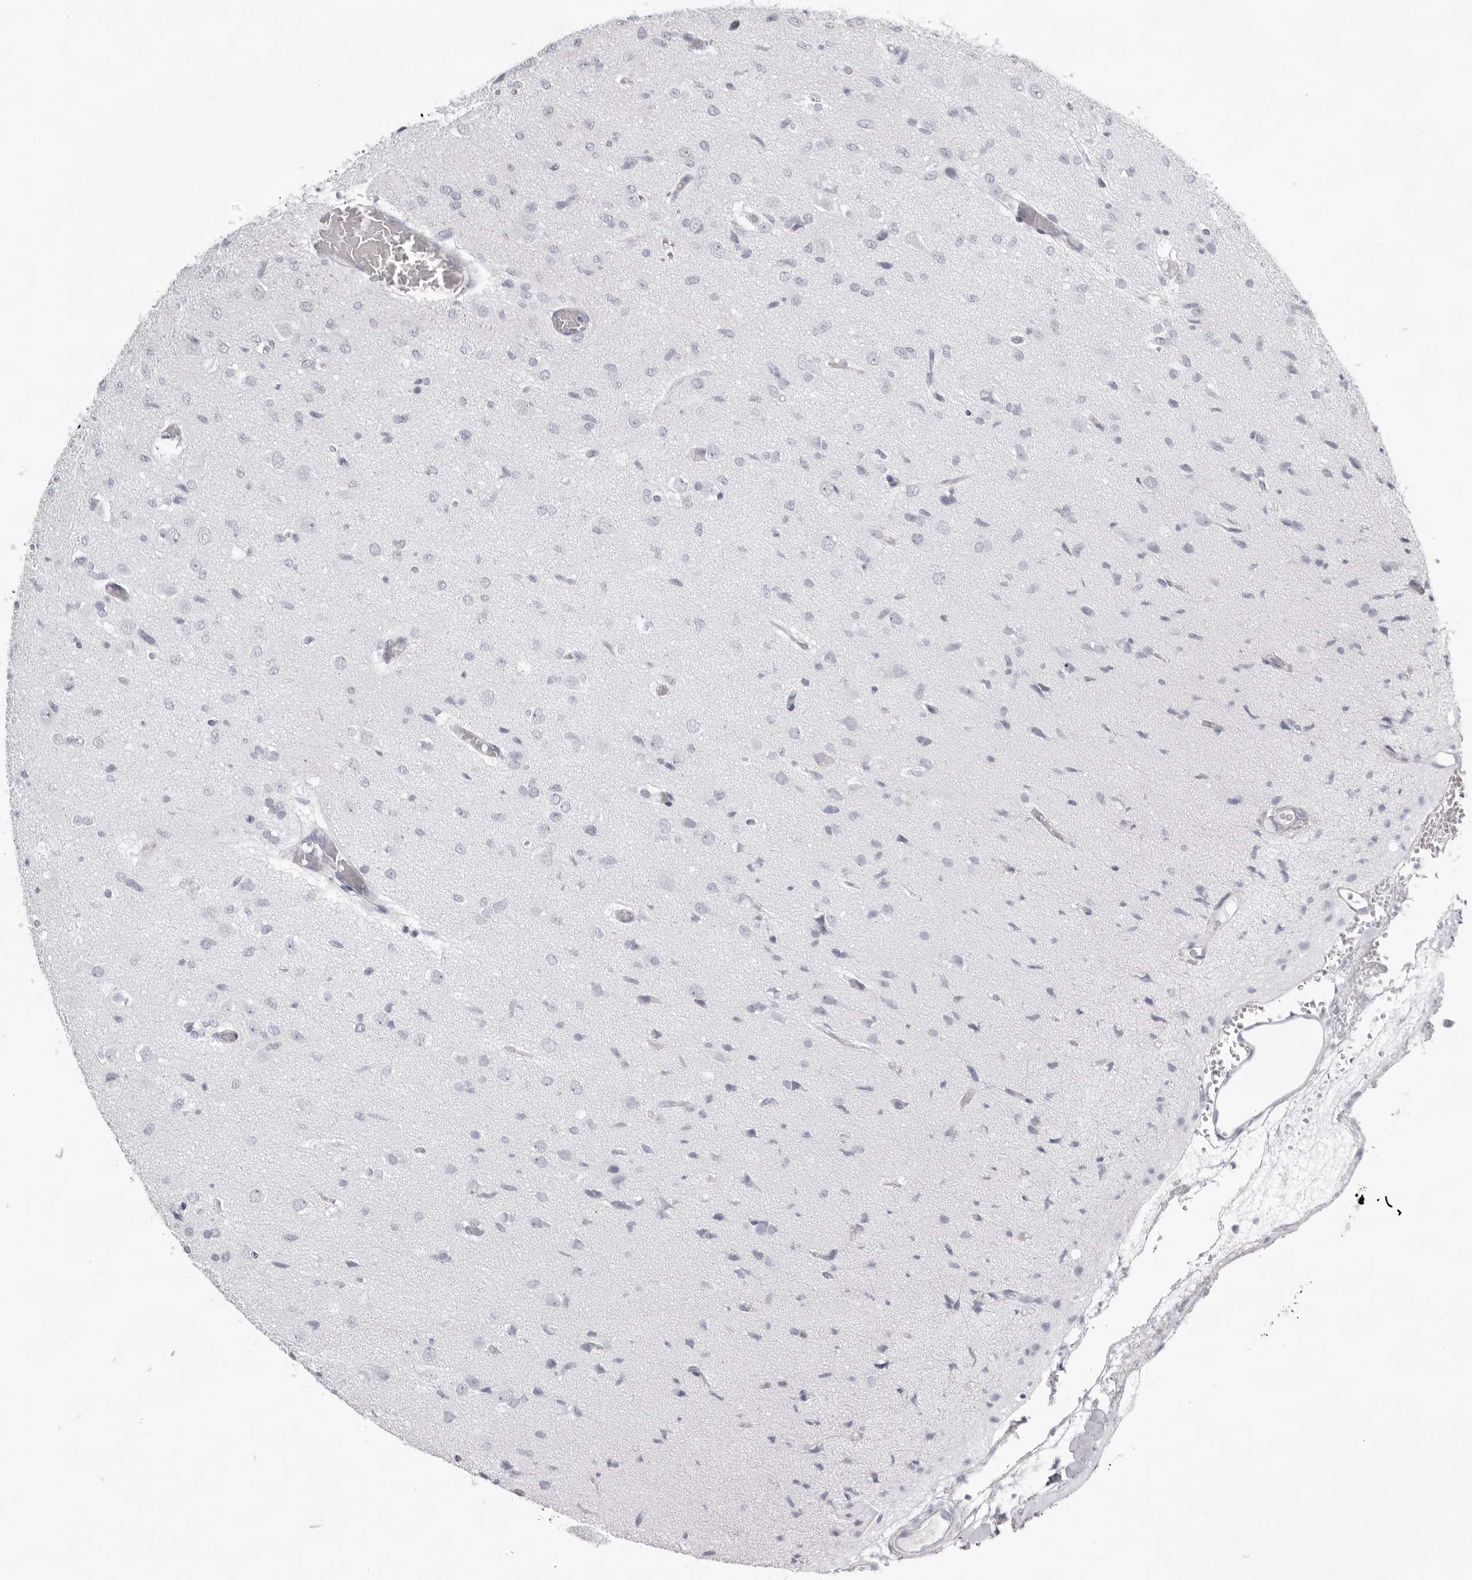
{"staining": {"intensity": "negative", "quantity": "none", "location": "none"}, "tissue": "glioma", "cell_type": "Tumor cells", "image_type": "cancer", "snomed": [{"axis": "morphology", "description": "Glioma, malignant, High grade"}, {"axis": "topography", "description": "Brain"}], "caption": "A micrograph of glioma stained for a protein exhibits no brown staining in tumor cells.", "gene": "TMOD4", "patient": {"sex": "female", "age": 59}}